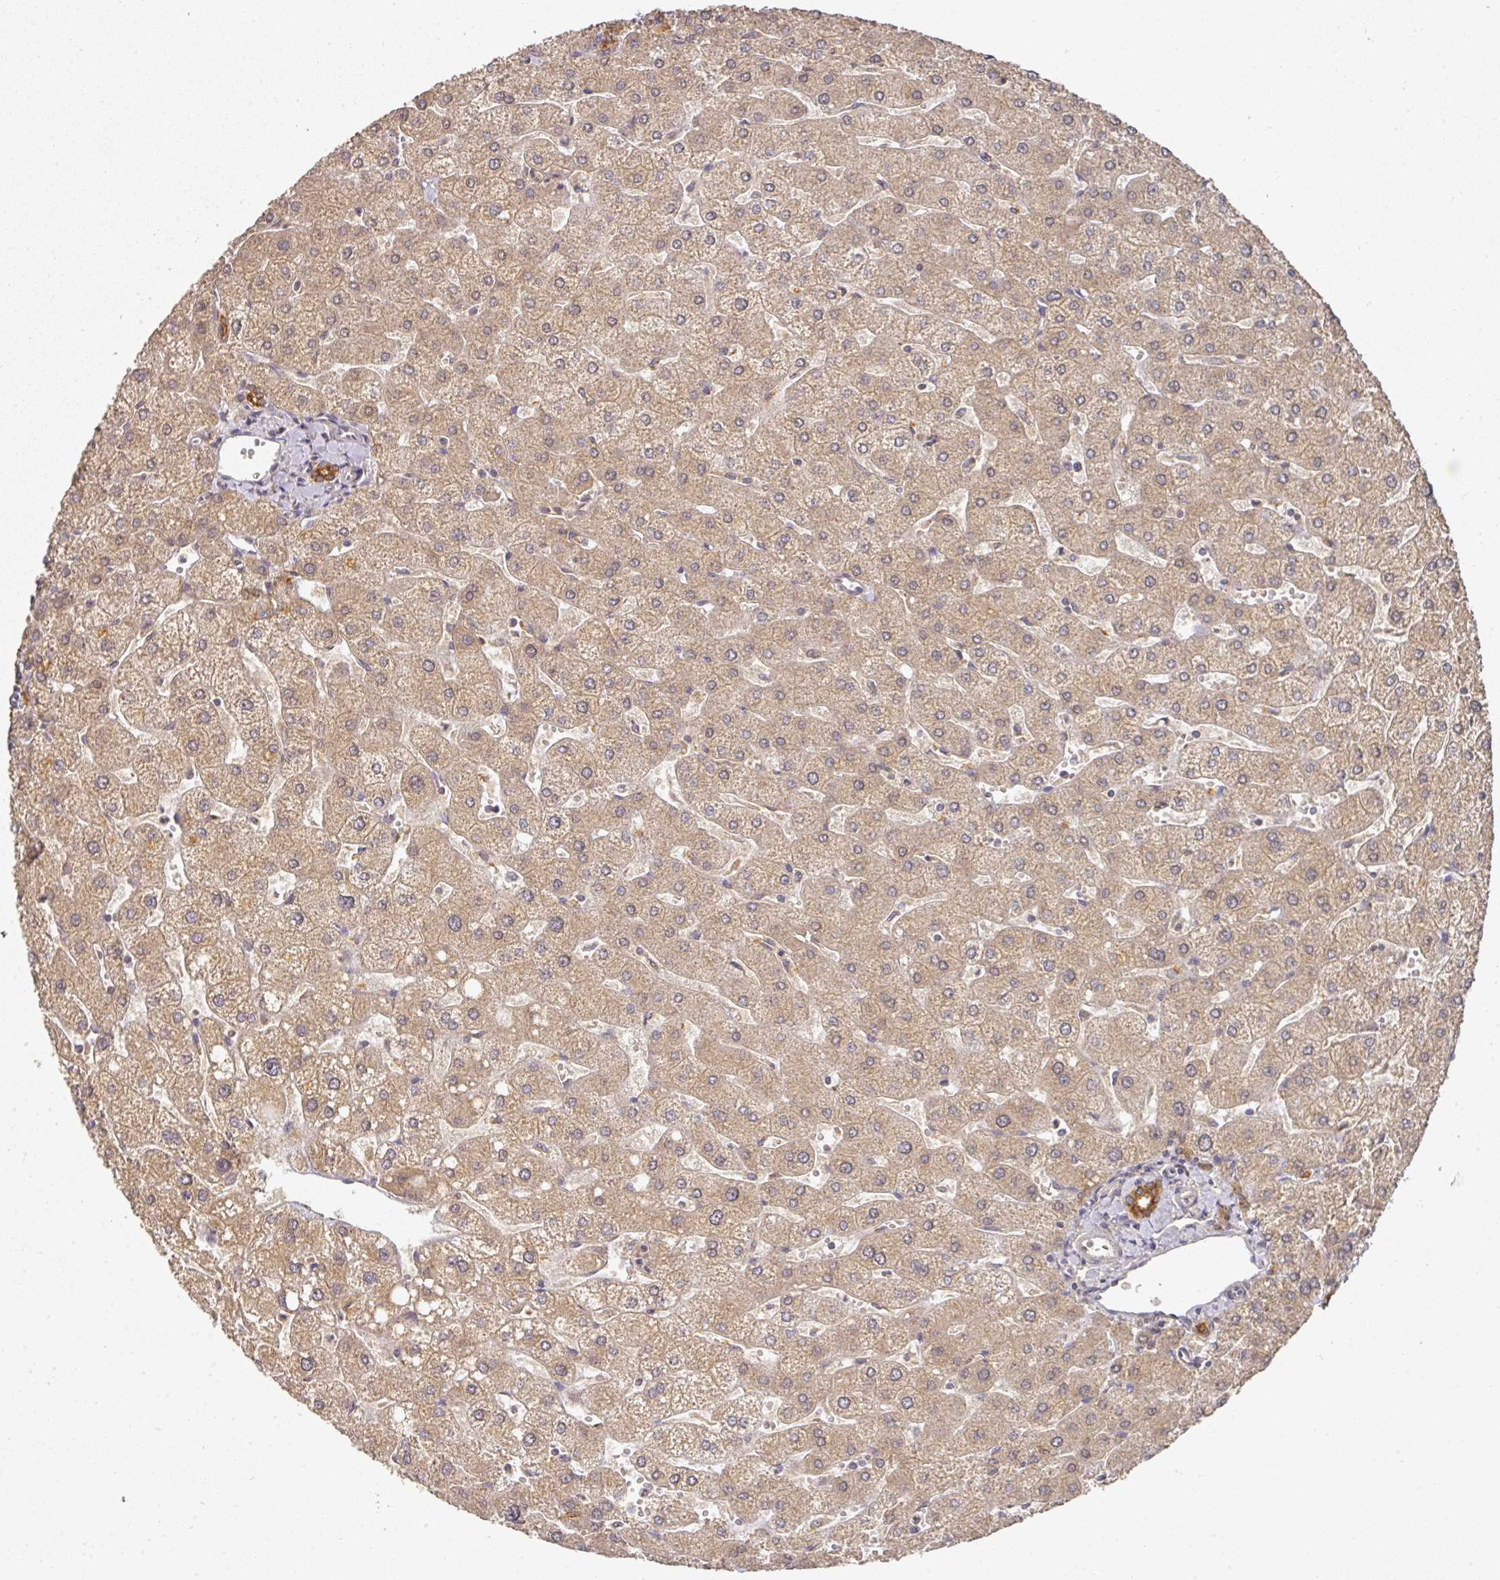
{"staining": {"intensity": "strong", "quantity": ">75%", "location": "cytoplasmic/membranous"}, "tissue": "liver", "cell_type": "Cholangiocytes", "image_type": "normal", "snomed": [{"axis": "morphology", "description": "Normal tissue, NOS"}, {"axis": "topography", "description": "Liver"}], "caption": "Protein staining exhibits strong cytoplasmic/membranous positivity in about >75% of cholangiocytes in normal liver. The staining is performed using DAB (3,3'-diaminobenzidine) brown chromogen to label protein expression. The nuclei are counter-stained blue using hematoxylin.", "gene": "EXTL3", "patient": {"sex": "male", "age": 67}}